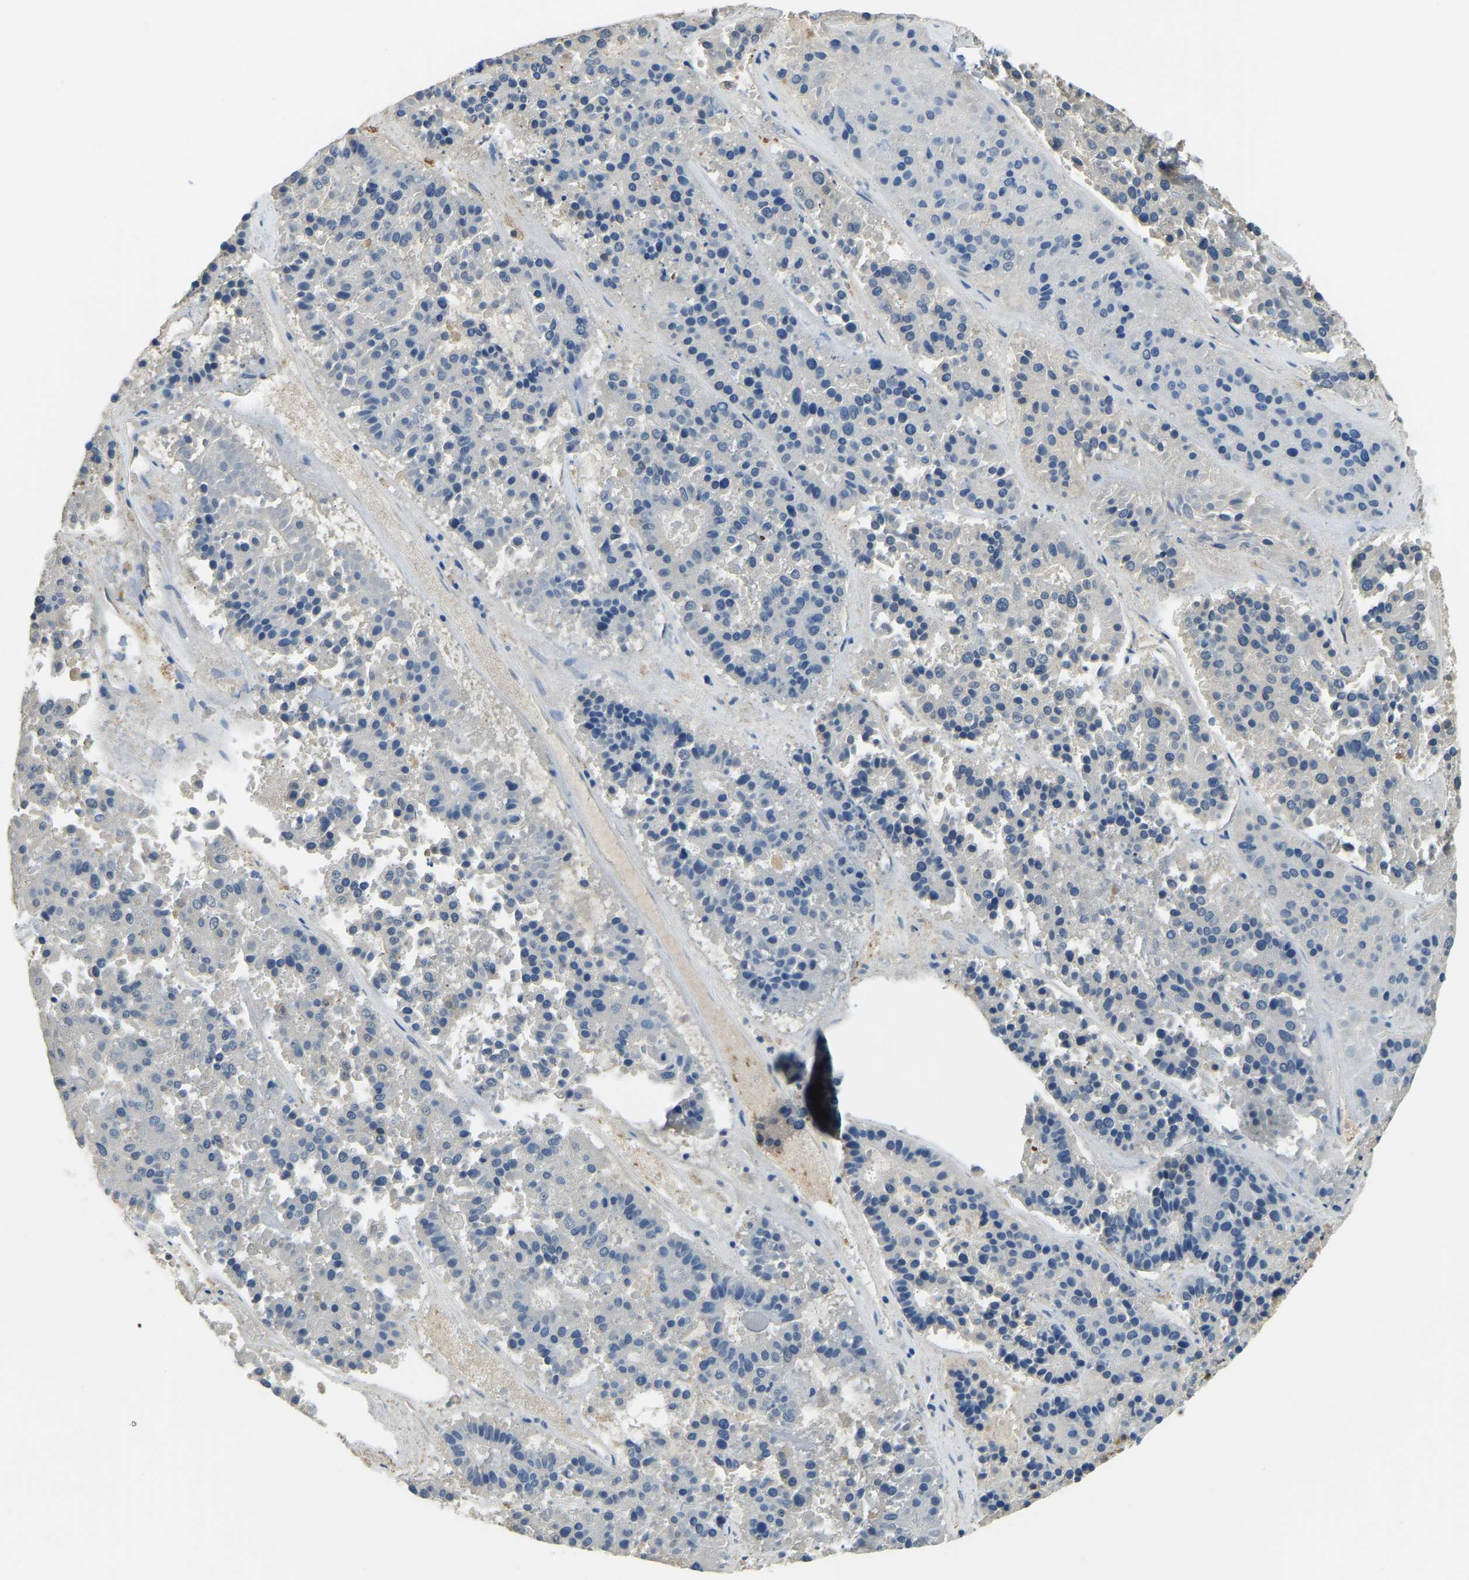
{"staining": {"intensity": "negative", "quantity": "none", "location": "none"}, "tissue": "pancreatic cancer", "cell_type": "Tumor cells", "image_type": "cancer", "snomed": [{"axis": "morphology", "description": "Adenocarcinoma, NOS"}, {"axis": "topography", "description": "Pancreas"}], "caption": "Tumor cells are negative for brown protein staining in pancreatic adenocarcinoma. (Immunohistochemistry, brightfield microscopy, high magnification).", "gene": "NANS", "patient": {"sex": "male", "age": 50}}